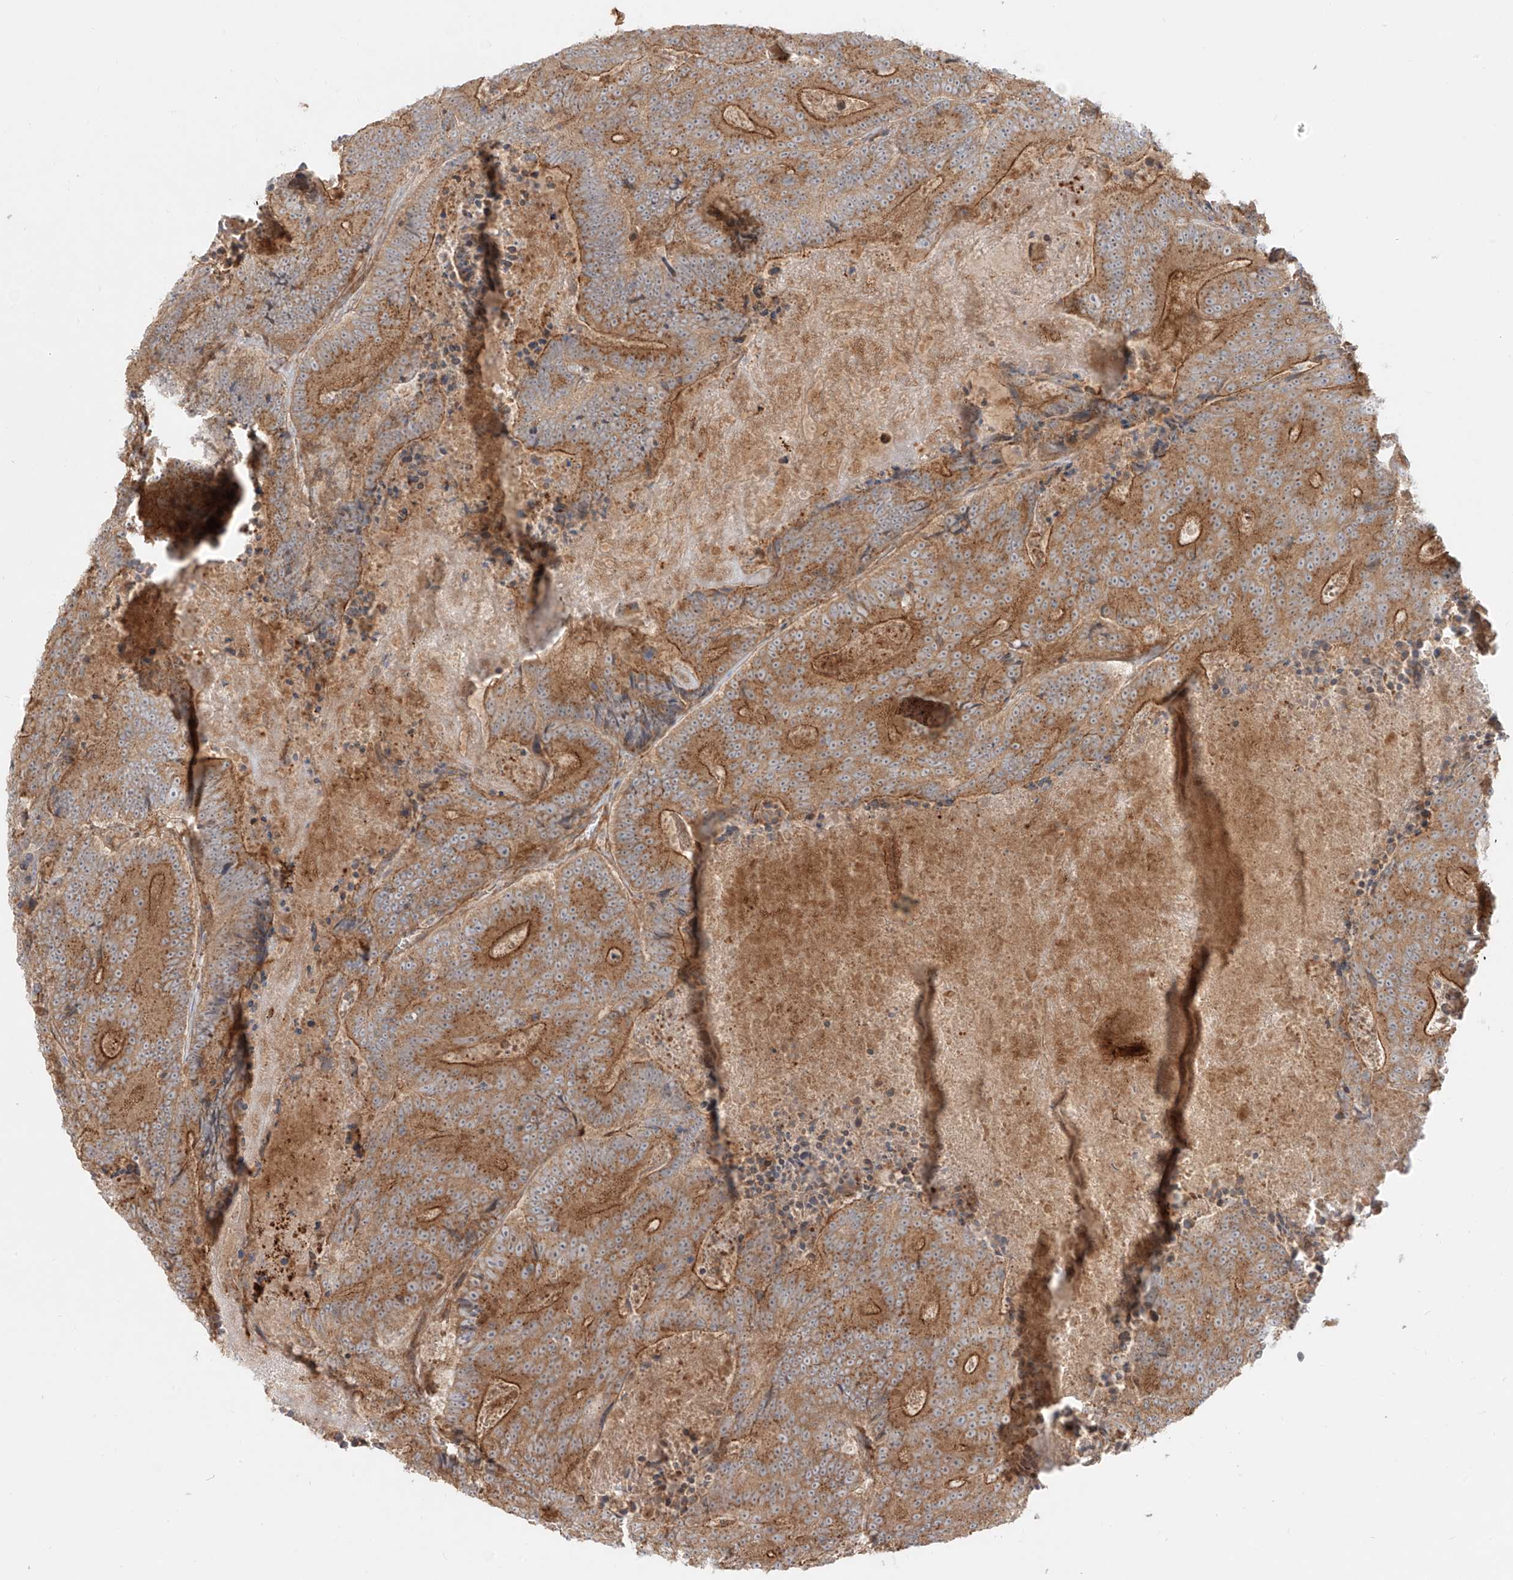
{"staining": {"intensity": "moderate", "quantity": ">75%", "location": "cytoplasmic/membranous"}, "tissue": "colorectal cancer", "cell_type": "Tumor cells", "image_type": "cancer", "snomed": [{"axis": "morphology", "description": "Adenocarcinoma, NOS"}, {"axis": "topography", "description": "Colon"}], "caption": "Adenocarcinoma (colorectal) stained for a protein (brown) exhibits moderate cytoplasmic/membranous positive expression in approximately >75% of tumor cells.", "gene": "ZNF287", "patient": {"sex": "male", "age": 83}}